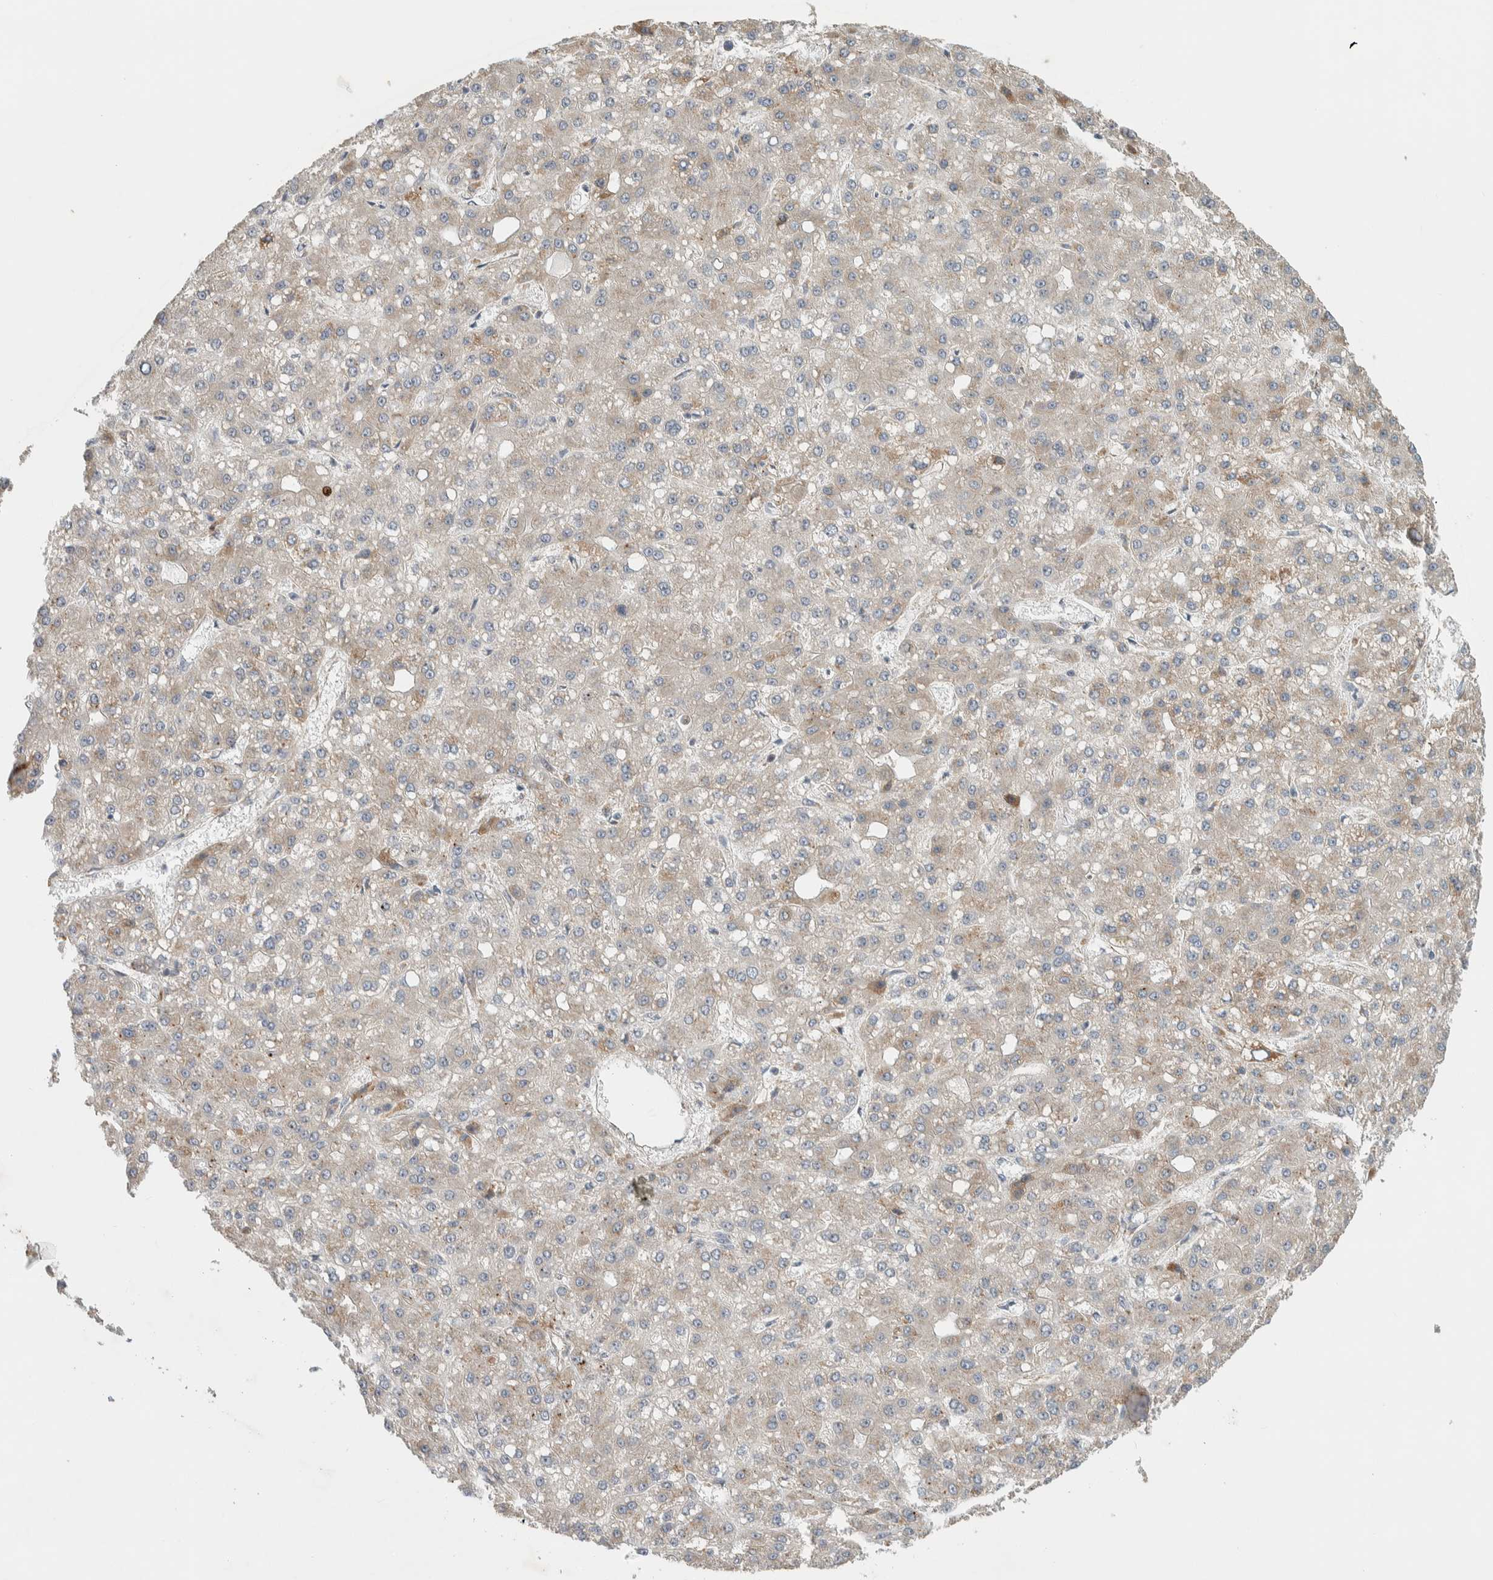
{"staining": {"intensity": "weak", "quantity": "<25%", "location": "cytoplasmic/membranous"}, "tissue": "liver cancer", "cell_type": "Tumor cells", "image_type": "cancer", "snomed": [{"axis": "morphology", "description": "Carcinoma, Hepatocellular, NOS"}, {"axis": "topography", "description": "Liver"}], "caption": "Human liver cancer stained for a protein using IHC displays no positivity in tumor cells.", "gene": "DEPTOR", "patient": {"sex": "male", "age": 67}}